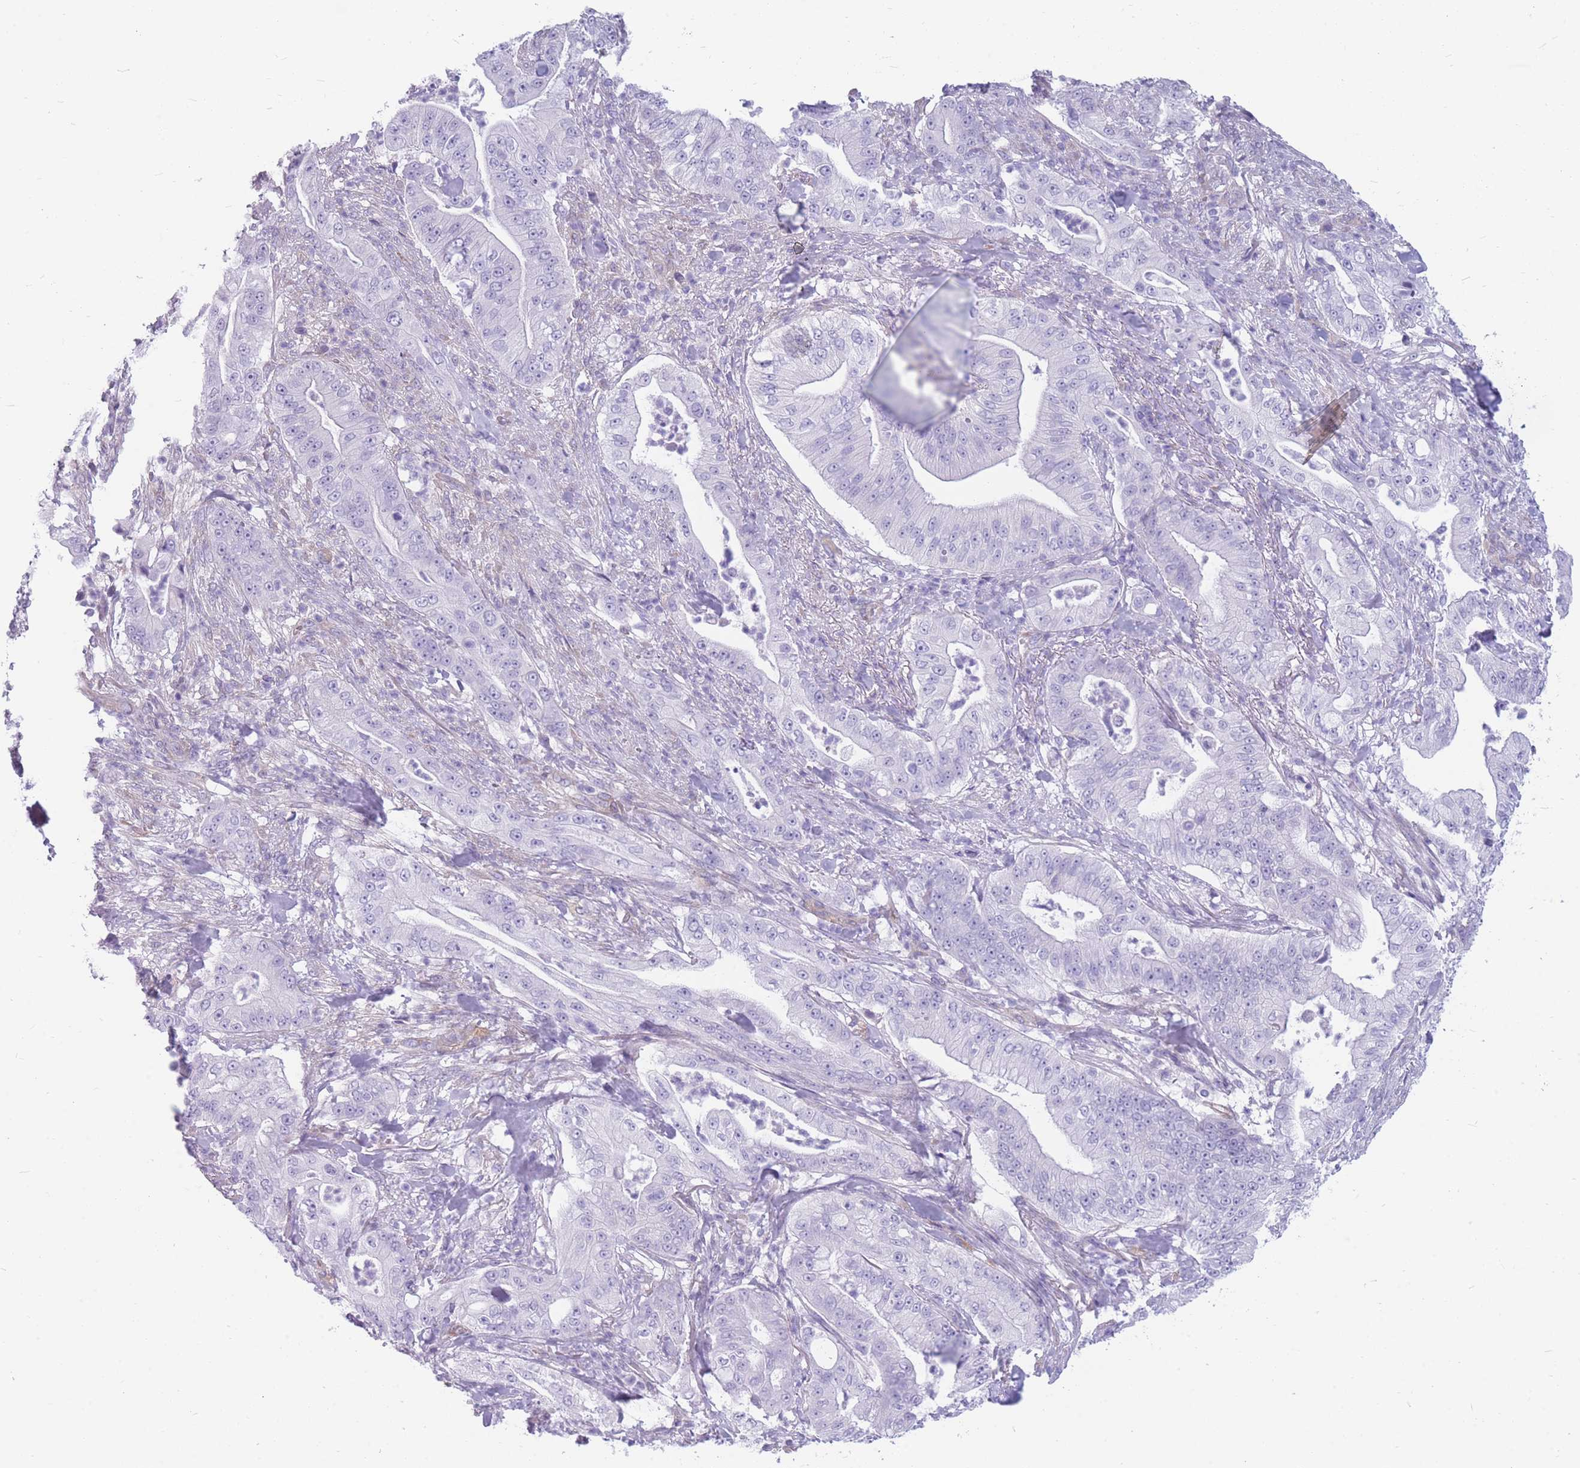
{"staining": {"intensity": "negative", "quantity": "none", "location": "none"}, "tissue": "pancreatic cancer", "cell_type": "Tumor cells", "image_type": "cancer", "snomed": [{"axis": "morphology", "description": "Adenocarcinoma, NOS"}, {"axis": "topography", "description": "Pancreas"}], "caption": "Immunohistochemistry image of pancreatic cancer (adenocarcinoma) stained for a protein (brown), which demonstrates no expression in tumor cells.", "gene": "MTSS2", "patient": {"sex": "male", "age": 71}}